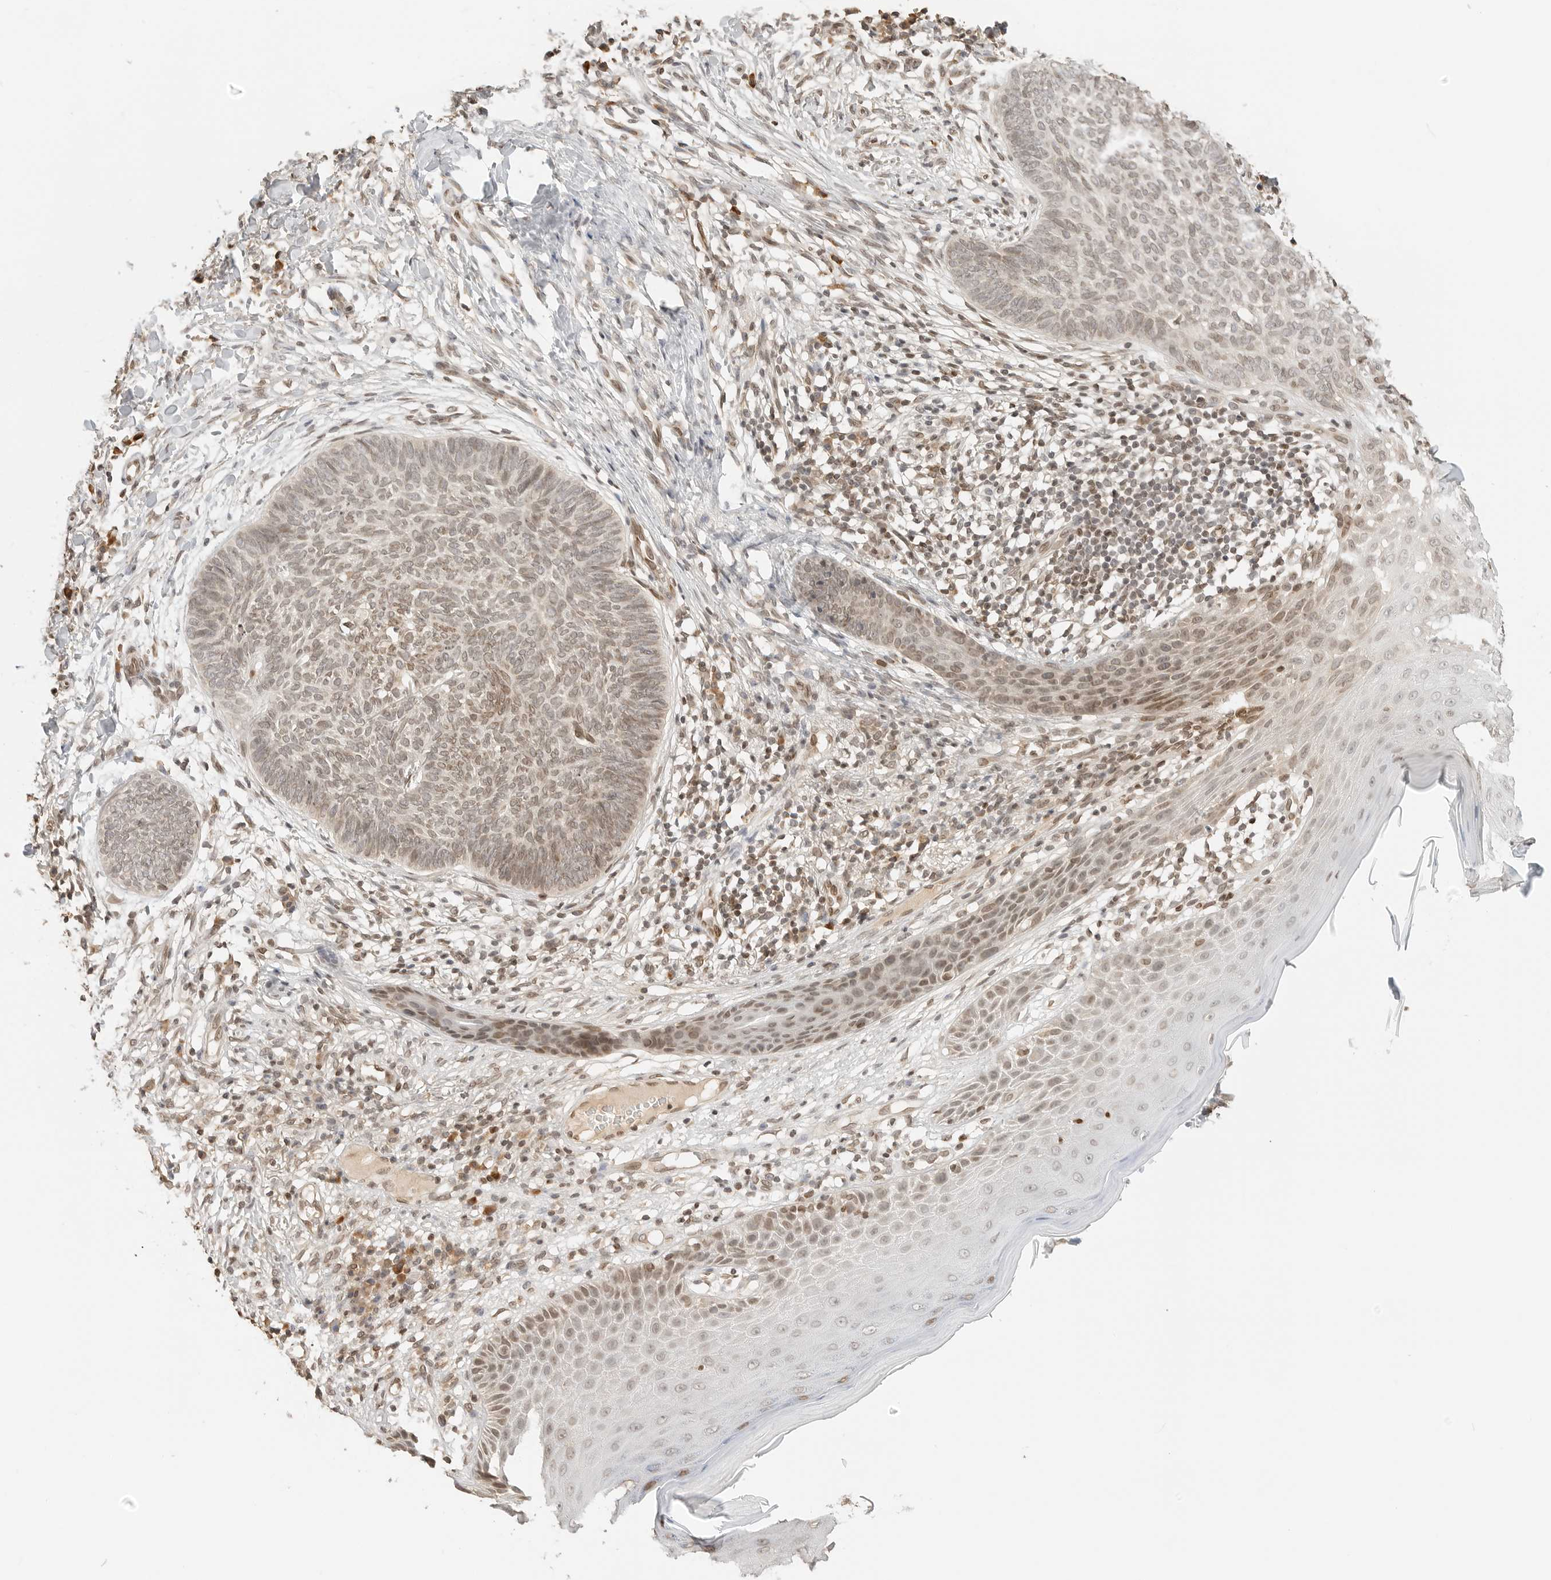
{"staining": {"intensity": "moderate", "quantity": "<25%", "location": "nuclear"}, "tissue": "skin cancer", "cell_type": "Tumor cells", "image_type": "cancer", "snomed": [{"axis": "morphology", "description": "Normal tissue, NOS"}, {"axis": "morphology", "description": "Basal cell carcinoma"}, {"axis": "topography", "description": "Skin"}], "caption": "Immunohistochemical staining of human skin cancer shows low levels of moderate nuclear positivity in about <25% of tumor cells.", "gene": "POLH", "patient": {"sex": "male", "age": 50}}